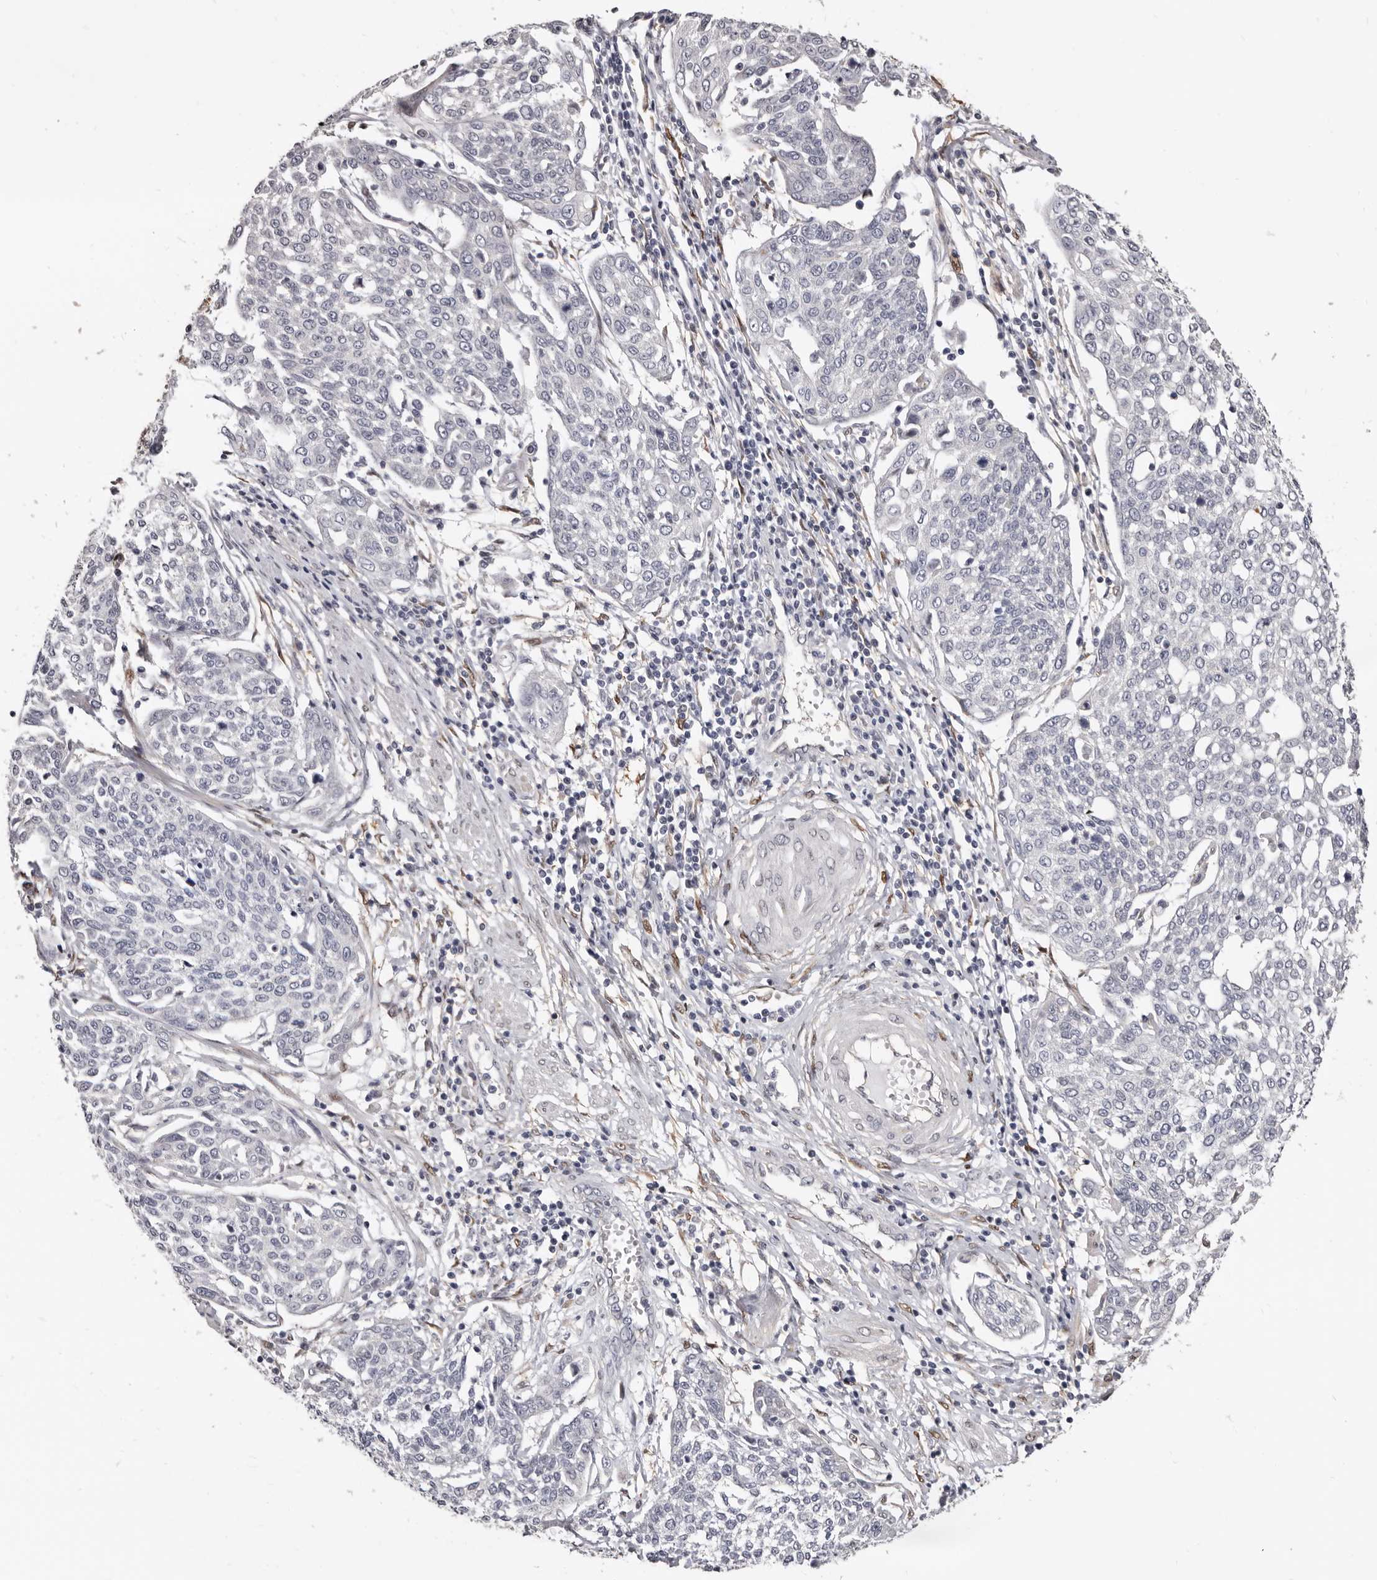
{"staining": {"intensity": "negative", "quantity": "none", "location": "none"}, "tissue": "cervical cancer", "cell_type": "Tumor cells", "image_type": "cancer", "snomed": [{"axis": "morphology", "description": "Squamous cell carcinoma, NOS"}, {"axis": "topography", "description": "Cervix"}], "caption": "The micrograph displays no staining of tumor cells in cervical squamous cell carcinoma. (DAB (3,3'-diaminobenzidine) IHC with hematoxylin counter stain).", "gene": "KHDRBS2", "patient": {"sex": "female", "age": 34}}